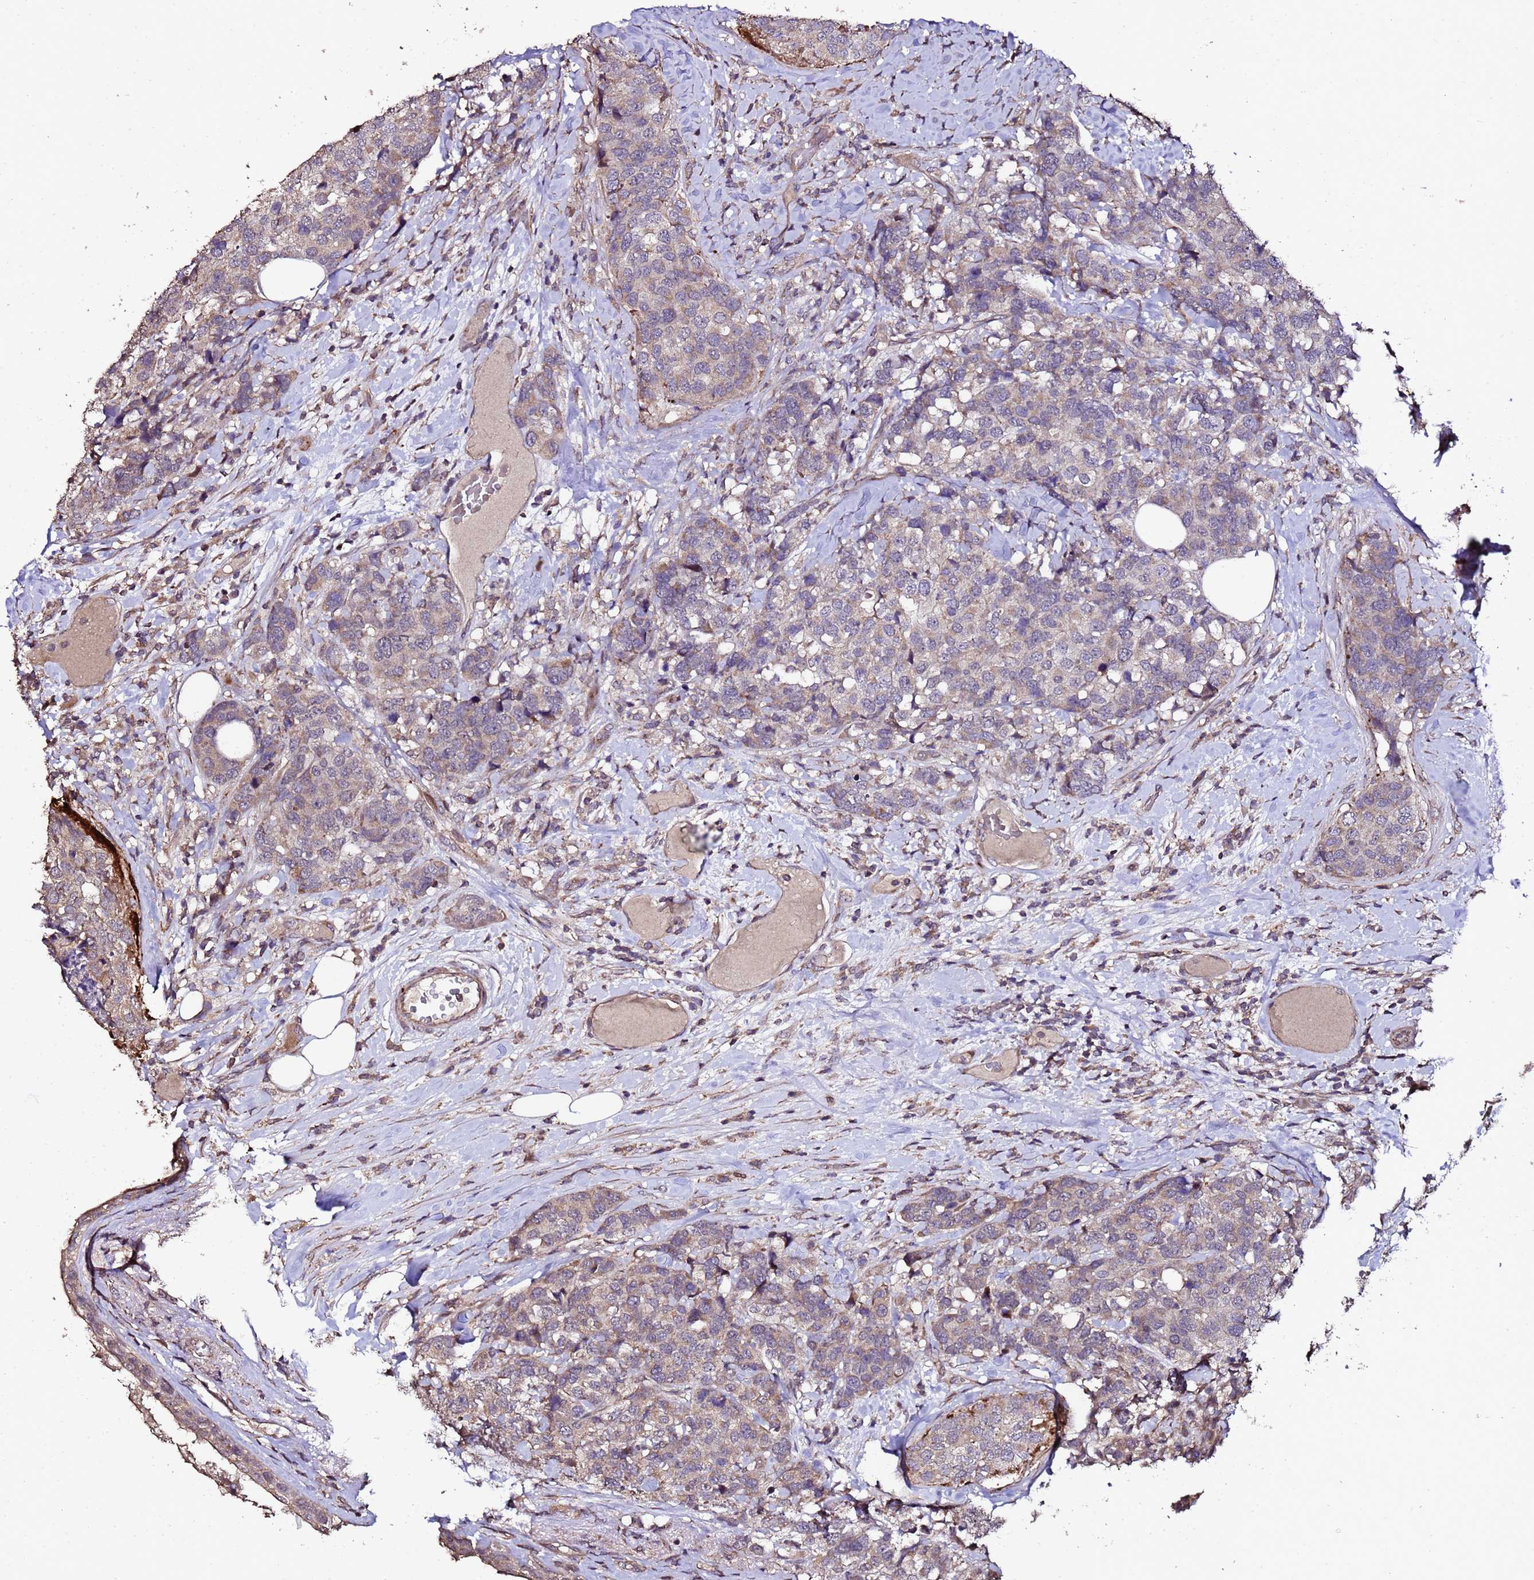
{"staining": {"intensity": "moderate", "quantity": "25%-75%", "location": "cytoplasmic/membranous"}, "tissue": "breast cancer", "cell_type": "Tumor cells", "image_type": "cancer", "snomed": [{"axis": "morphology", "description": "Lobular carcinoma"}, {"axis": "topography", "description": "Breast"}], "caption": "Tumor cells display medium levels of moderate cytoplasmic/membranous expression in approximately 25%-75% of cells in breast cancer. The protein of interest is shown in brown color, while the nuclei are stained blue.", "gene": "PRODH", "patient": {"sex": "female", "age": 59}}